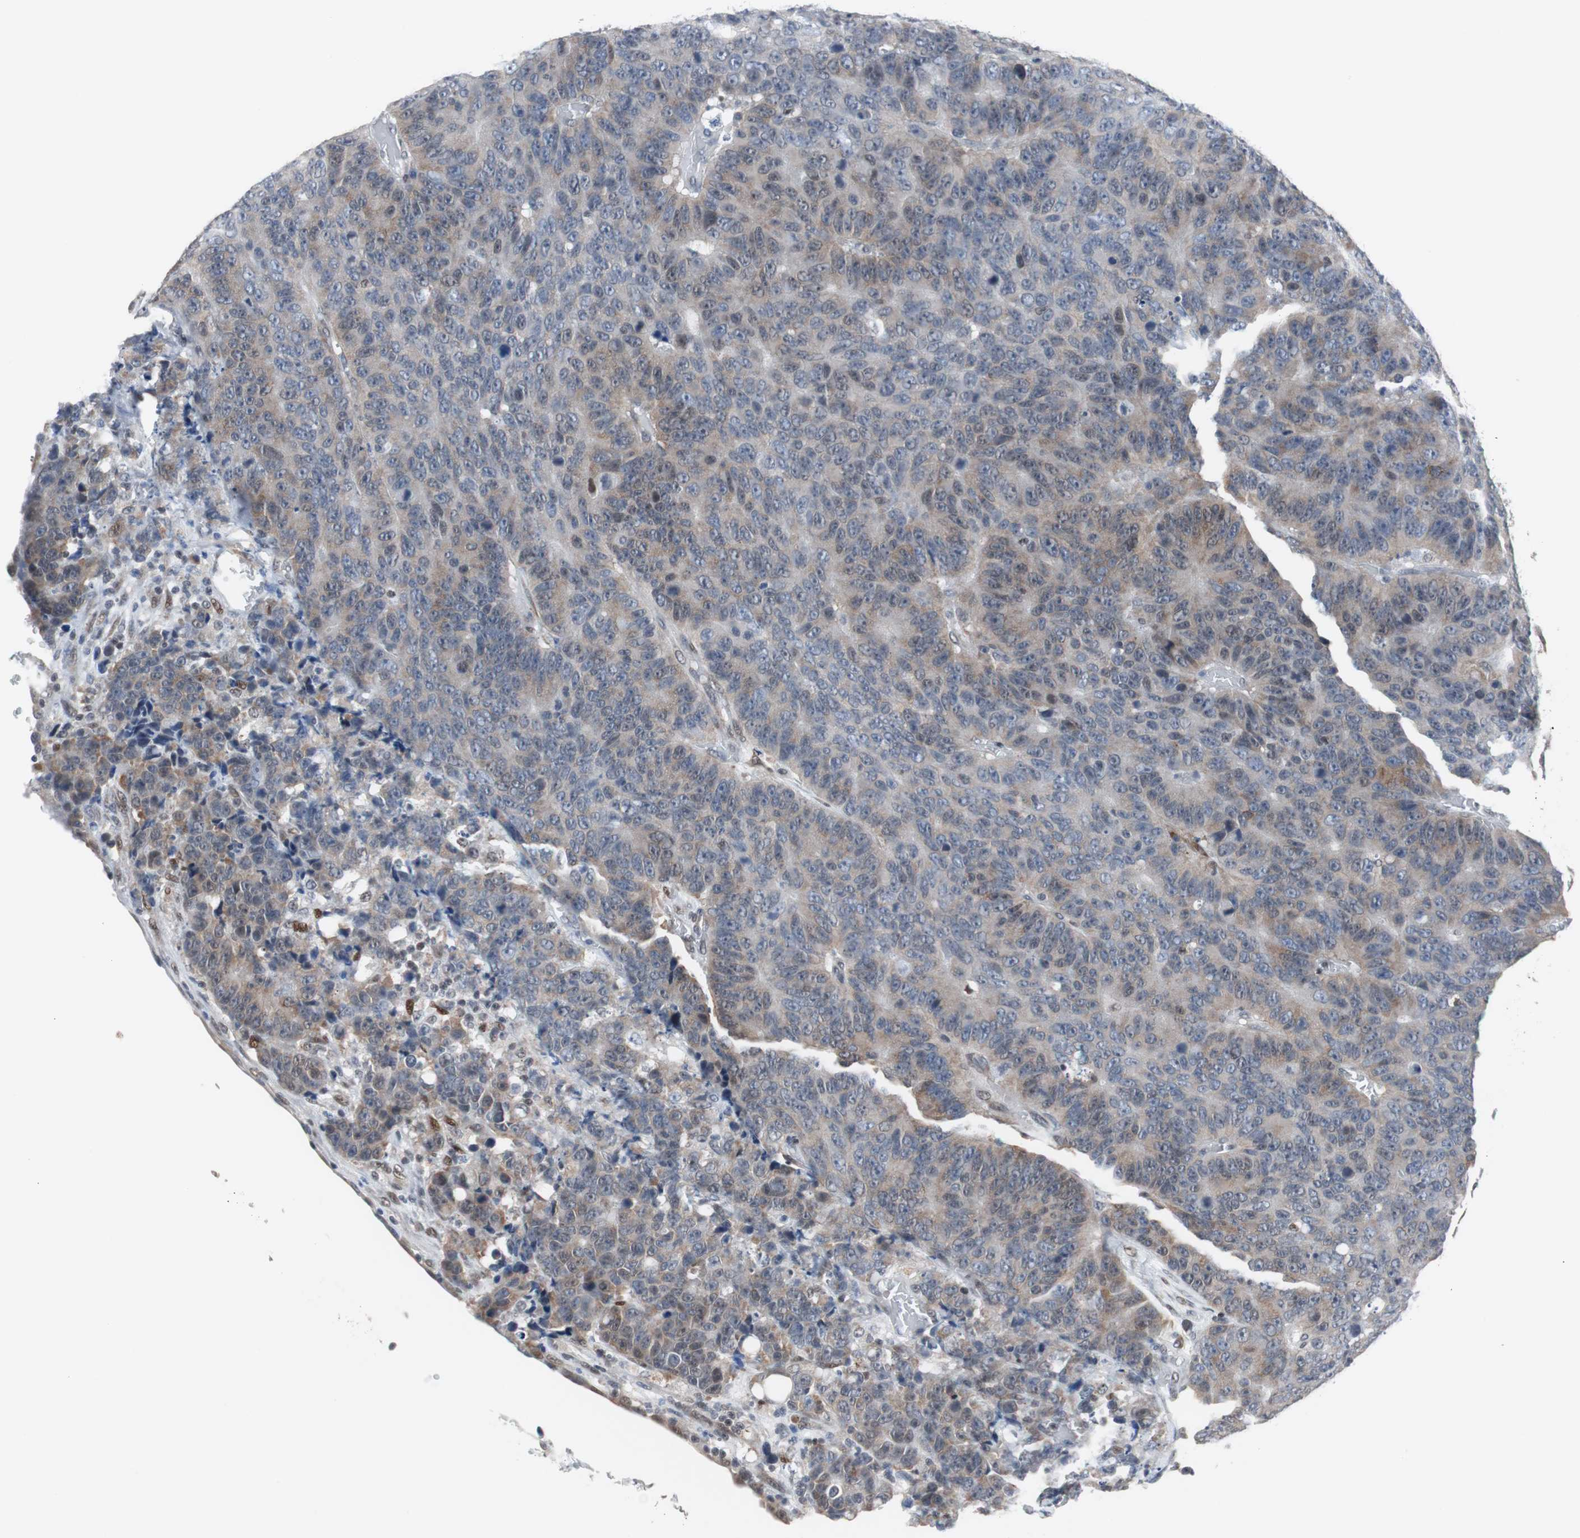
{"staining": {"intensity": "weak", "quantity": ">75%", "location": "cytoplasmic/membranous"}, "tissue": "colorectal cancer", "cell_type": "Tumor cells", "image_type": "cancer", "snomed": [{"axis": "morphology", "description": "Adenocarcinoma, NOS"}, {"axis": "topography", "description": "Colon"}], "caption": "Immunohistochemical staining of human colorectal cancer (adenocarcinoma) demonstrates weak cytoplasmic/membranous protein positivity in about >75% of tumor cells.", "gene": "ZHX2", "patient": {"sex": "female", "age": 86}}